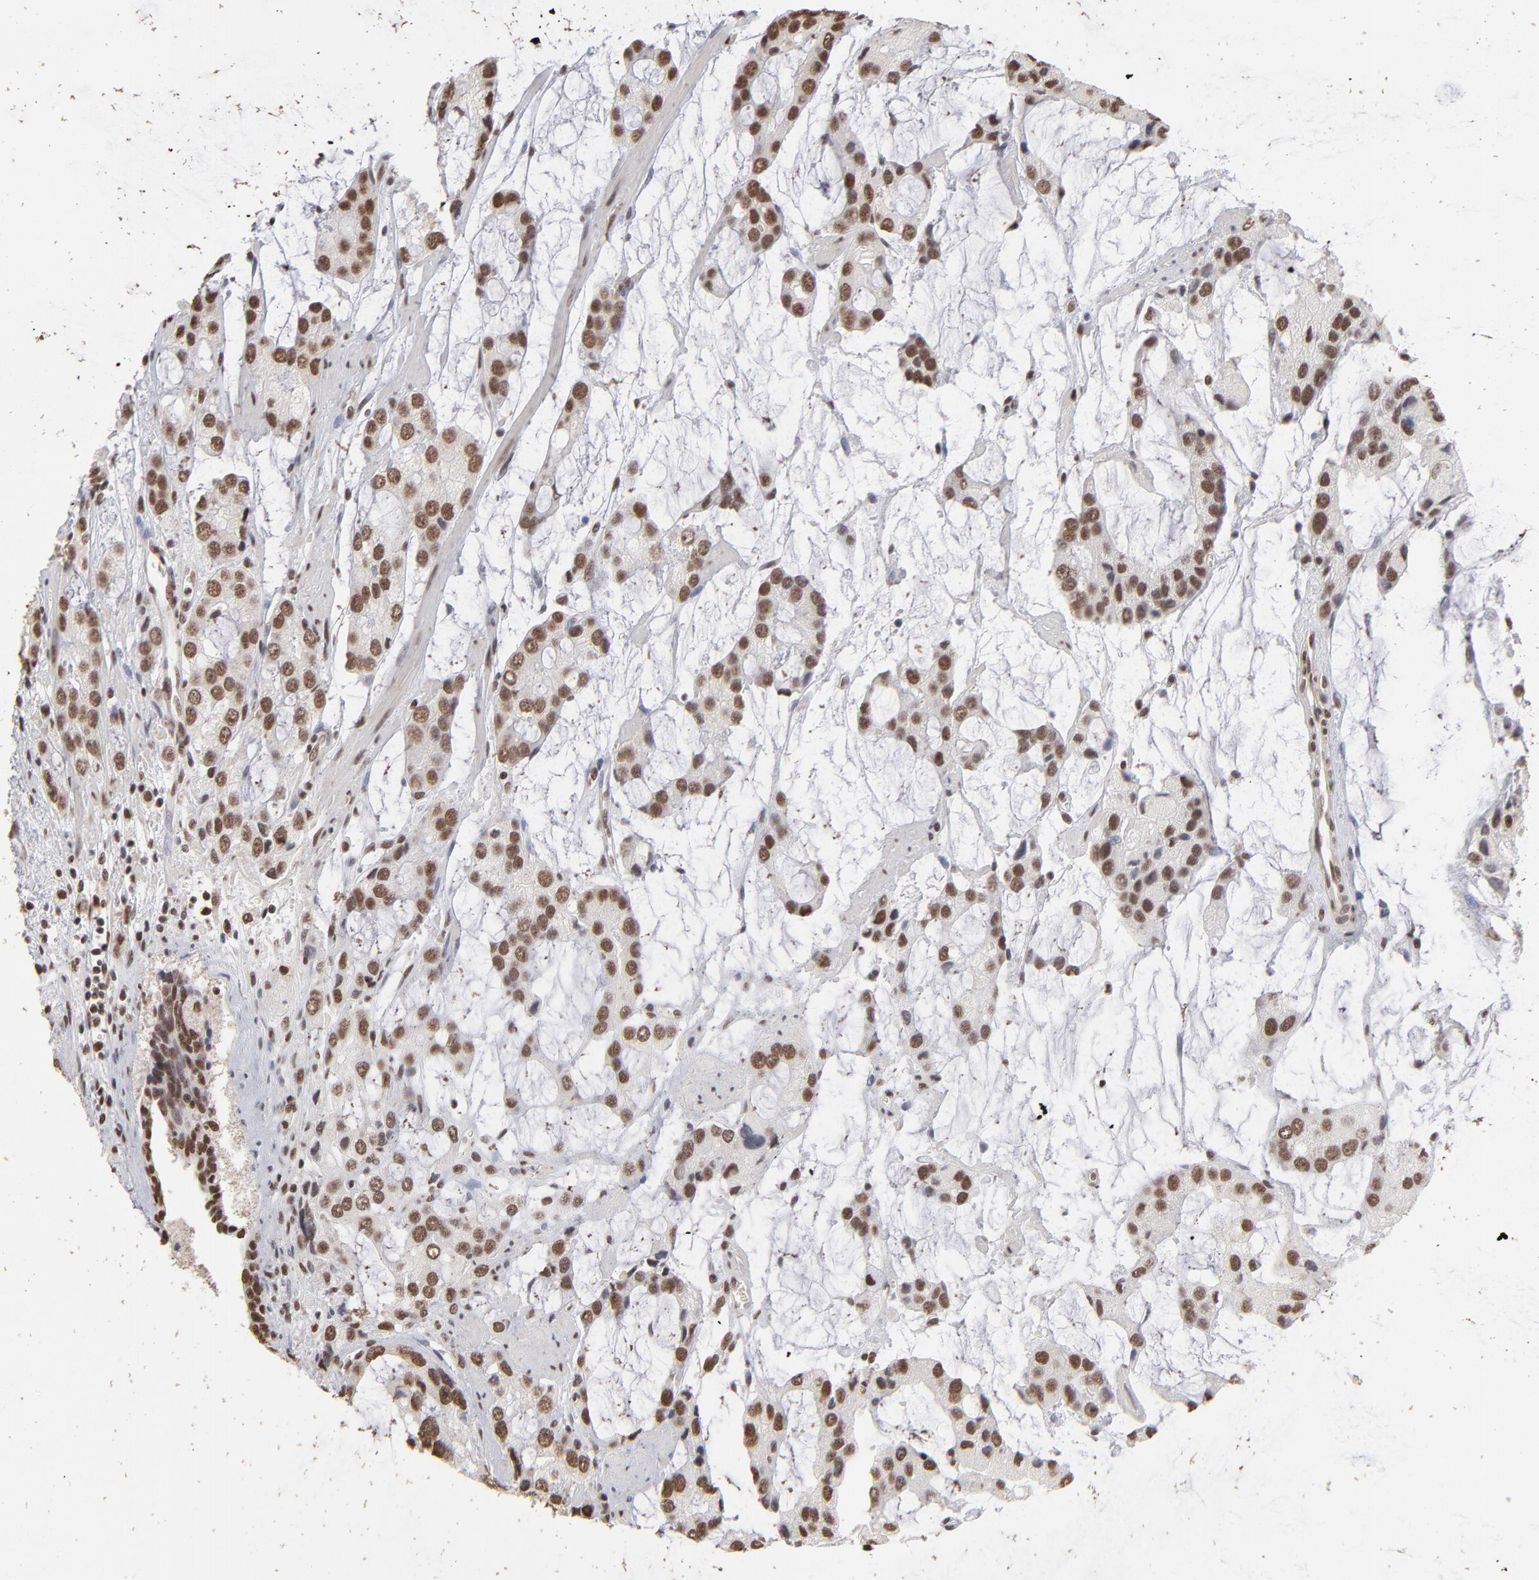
{"staining": {"intensity": "strong", "quantity": ">75%", "location": "nuclear"}, "tissue": "prostate cancer", "cell_type": "Tumor cells", "image_type": "cancer", "snomed": [{"axis": "morphology", "description": "Adenocarcinoma, High grade"}, {"axis": "topography", "description": "Prostate"}], "caption": "IHC of human prostate high-grade adenocarcinoma demonstrates high levels of strong nuclear staining in approximately >75% of tumor cells. Nuclei are stained in blue.", "gene": "ZNF3", "patient": {"sex": "male", "age": 67}}